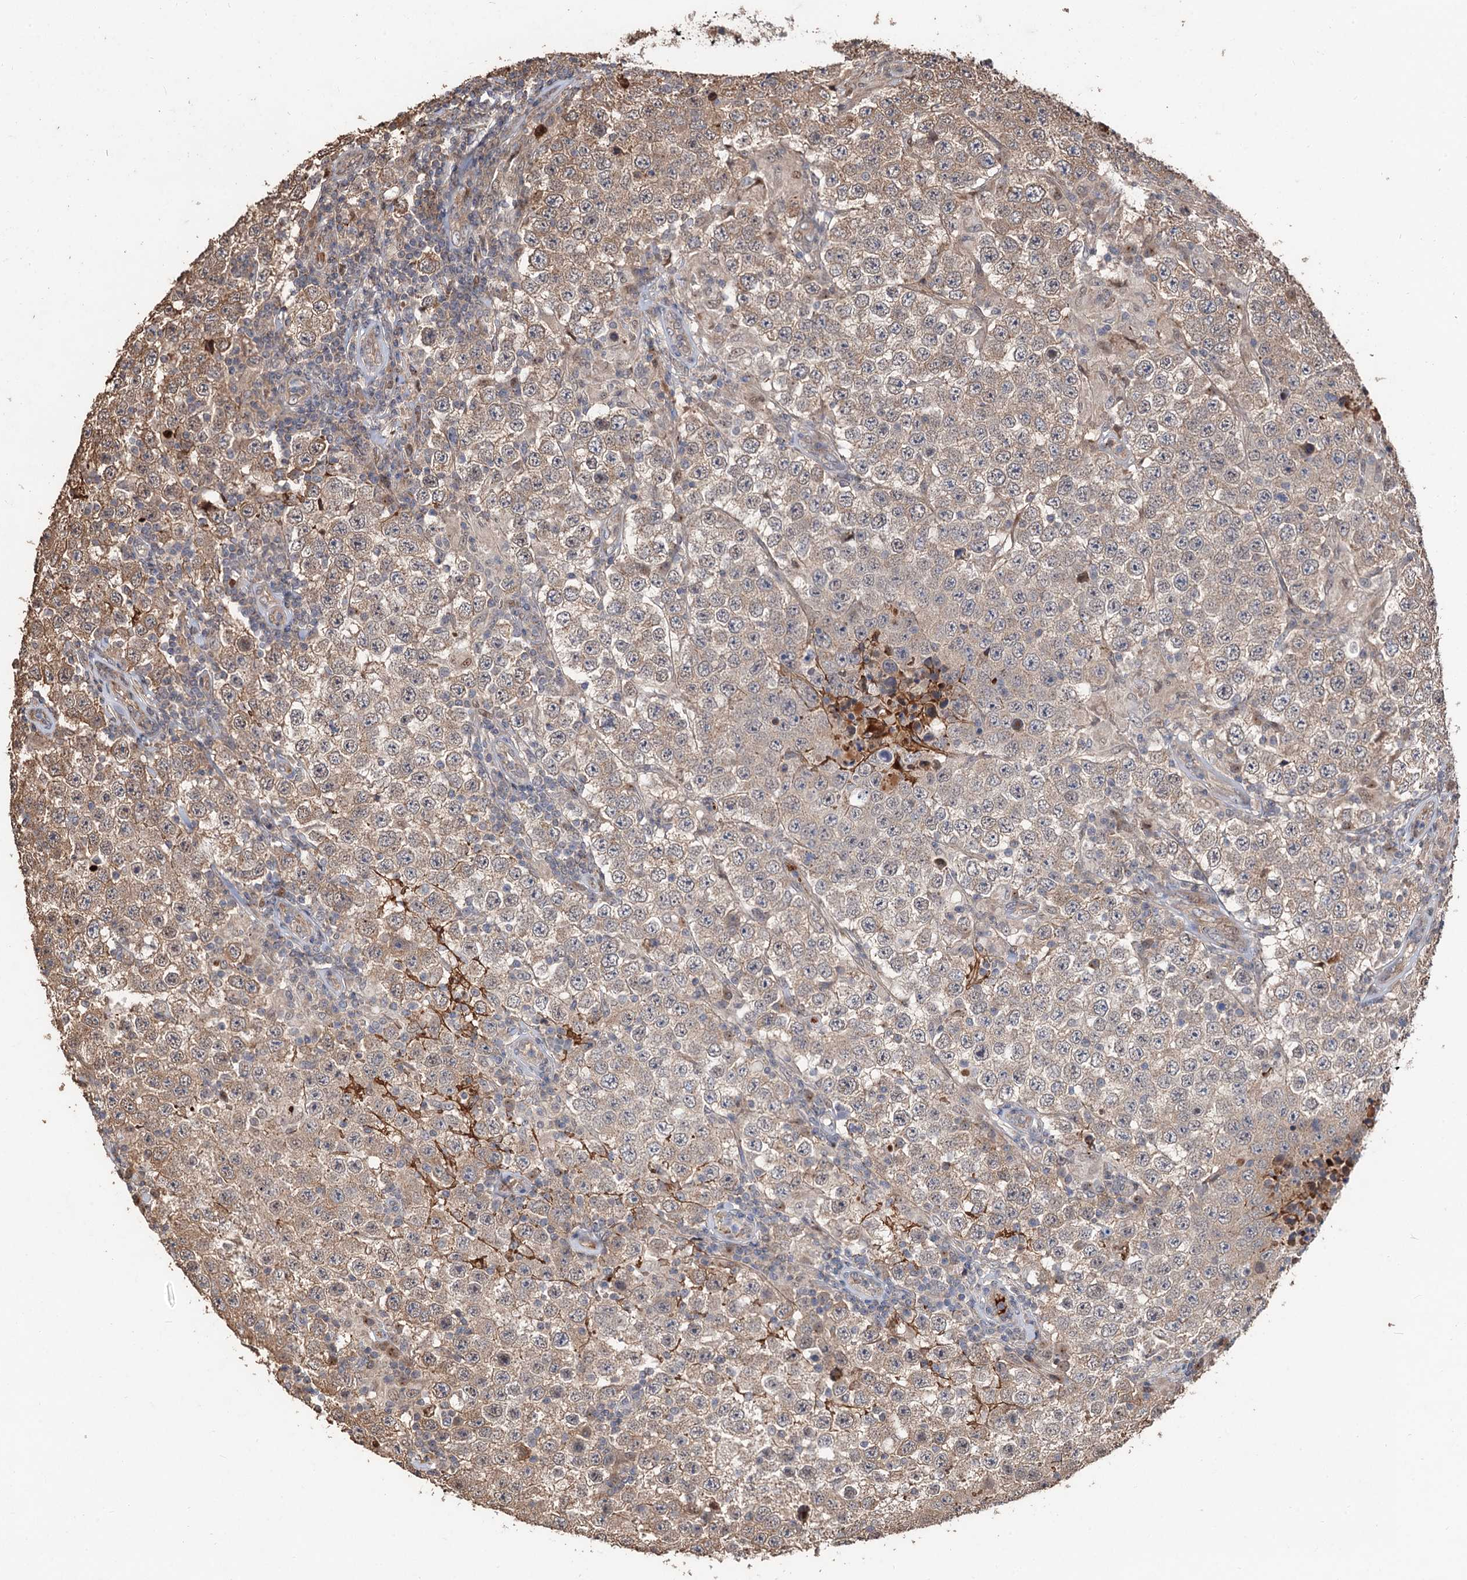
{"staining": {"intensity": "weak", "quantity": ">75%", "location": "cytoplasmic/membranous"}, "tissue": "testis cancer", "cell_type": "Tumor cells", "image_type": "cancer", "snomed": [{"axis": "morphology", "description": "Normal tissue, NOS"}, {"axis": "morphology", "description": "Urothelial carcinoma, High grade"}, {"axis": "morphology", "description": "Seminoma, NOS"}, {"axis": "morphology", "description": "Carcinoma, Embryonal, NOS"}, {"axis": "topography", "description": "Urinary bladder"}, {"axis": "topography", "description": "Testis"}], "caption": "DAB (3,3'-diaminobenzidine) immunohistochemical staining of human testis urothelial carcinoma (high-grade) reveals weak cytoplasmic/membranous protein expression in approximately >75% of tumor cells. The protein of interest is stained brown, and the nuclei are stained in blue (DAB IHC with brightfield microscopy, high magnification).", "gene": "DEXI", "patient": {"sex": "male", "age": 41}}